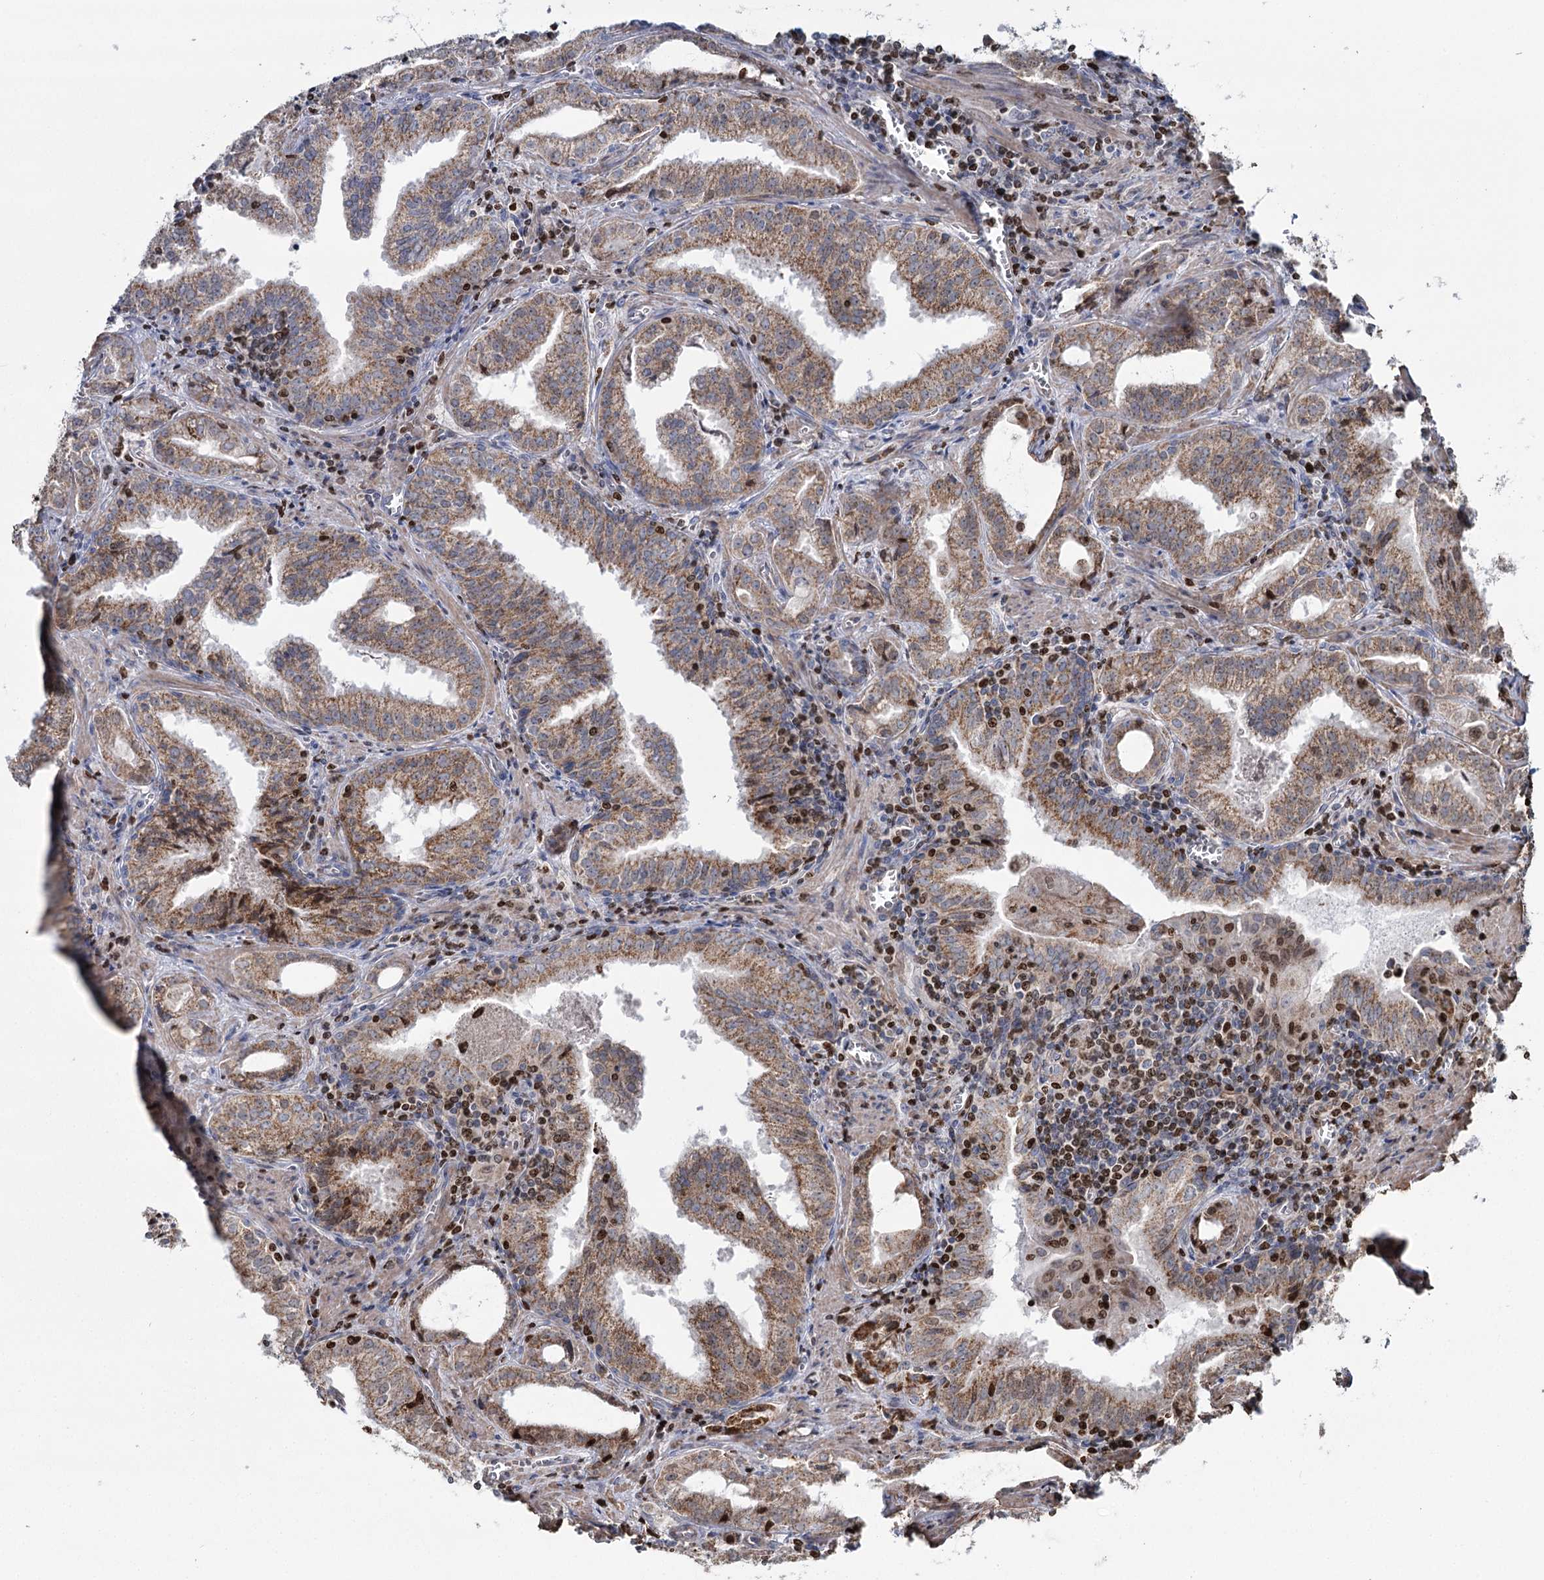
{"staining": {"intensity": "moderate", "quantity": ">75%", "location": "cytoplasmic/membranous"}, "tissue": "prostate cancer", "cell_type": "Tumor cells", "image_type": "cancer", "snomed": [{"axis": "morphology", "description": "Adenocarcinoma, High grade"}, {"axis": "topography", "description": "Prostate"}], "caption": "Brown immunohistochemical staining in prostate adenocarcinoma (high-grade) exhibits moderate cytoplasmic/membranous positivity in about >75% of tumor cells.", "gene": "PDHX", "patient": {"sex": "male", "age": 68}}